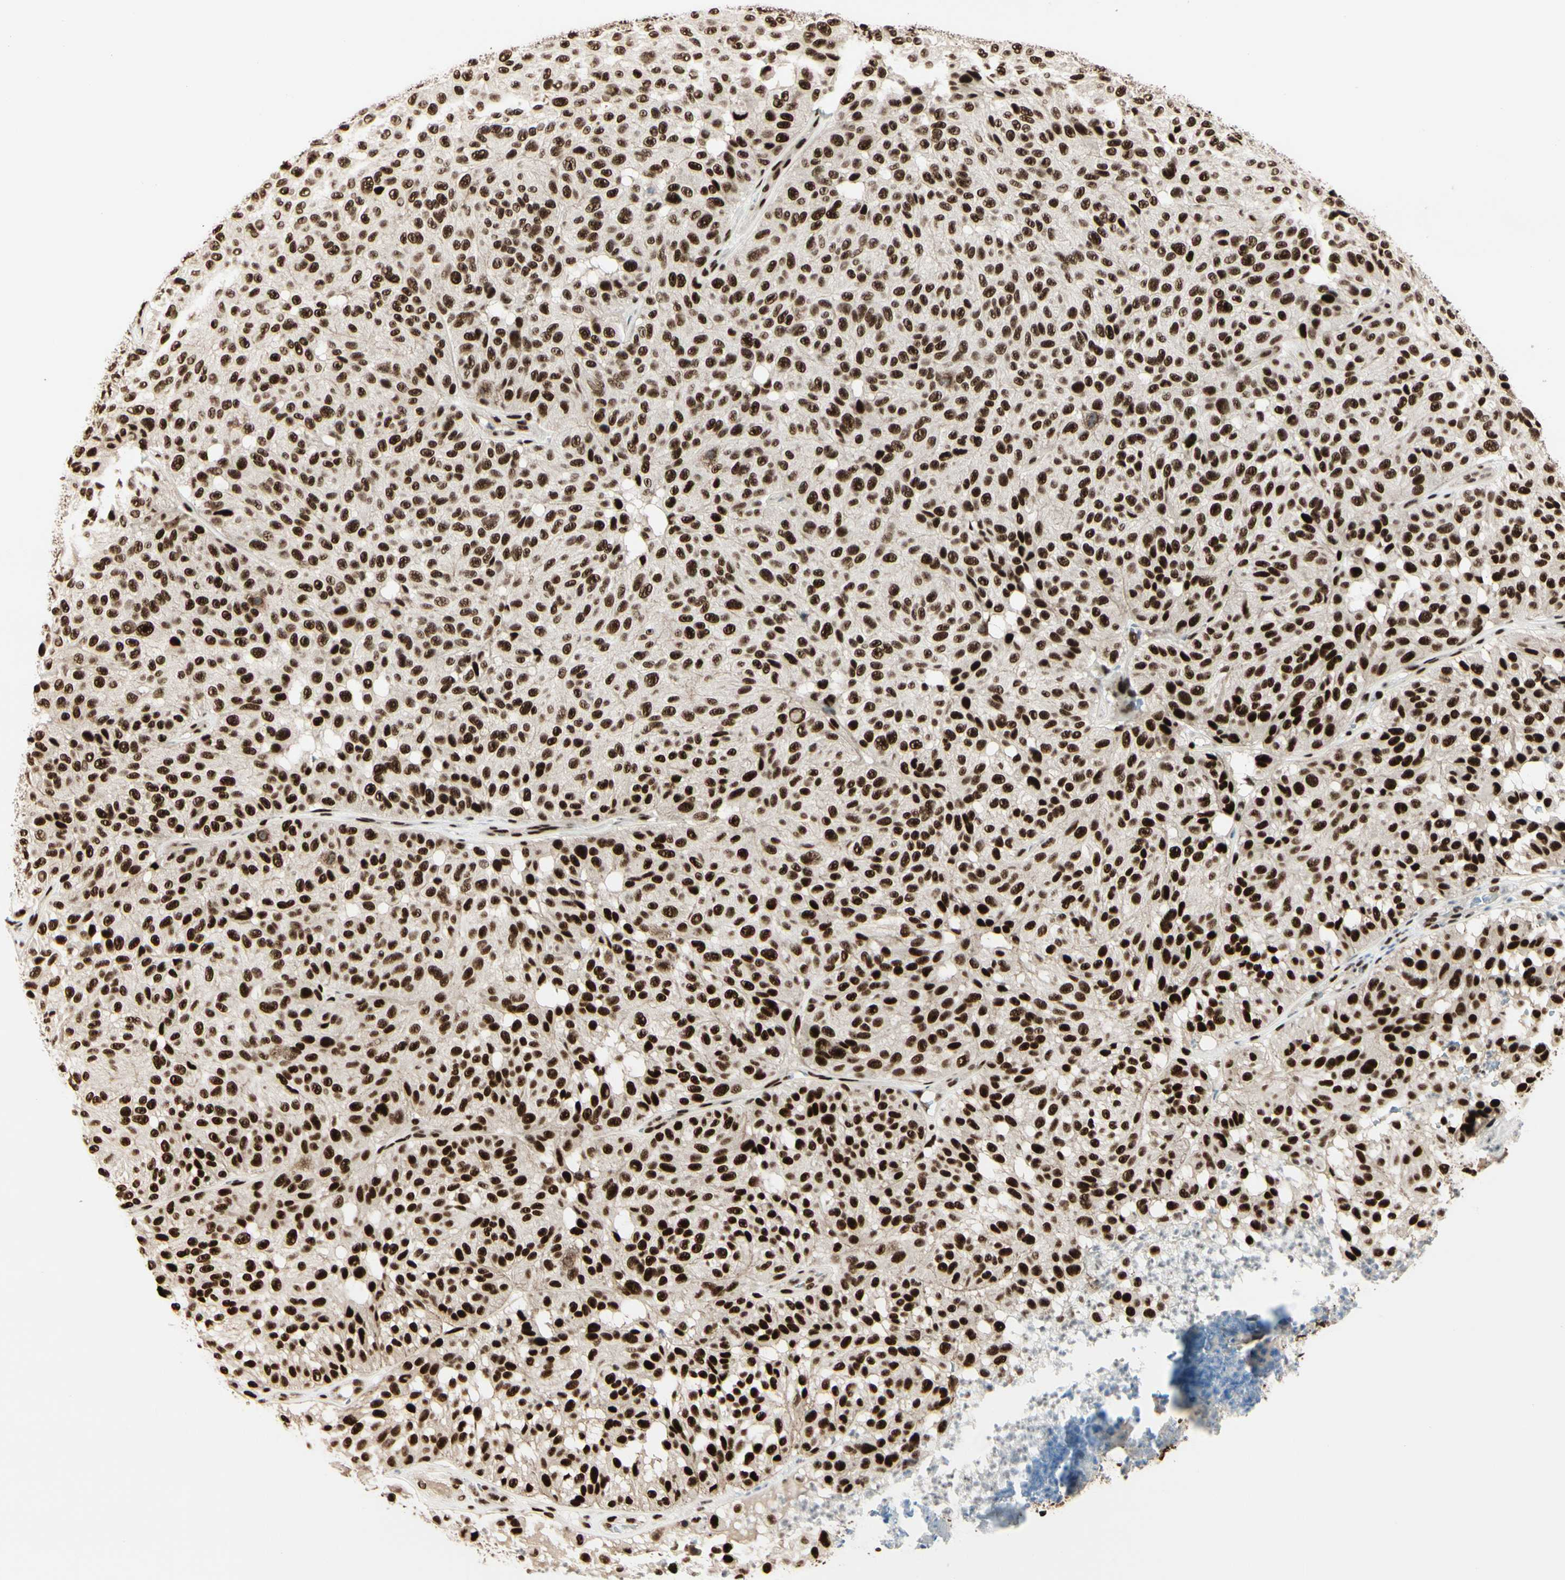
{"staining": {"intensity": "strong", "quantity": ">75%", "location": "nuclear"}, "tissue": "melanoma", "cell_type": "Tumor cells", "image_type": "cancer", "snomed": [{"axis": "morphology", "description": "Malignant melanoma, NOS"}, {"axis": "topography", "description": "Skin"}], "caption": "The photomicrograph demonstrates staining of malignant melanoma, revealing strong nuclear protein expression (brown color) within tumor cells. The protein of interest is stained brown, and the nuclei are stained in blue (DAB IHC with brightfield microscopy, high magnification).", "gene": "HEXIM1", "patient": {"sex": "female", "age": 46}}